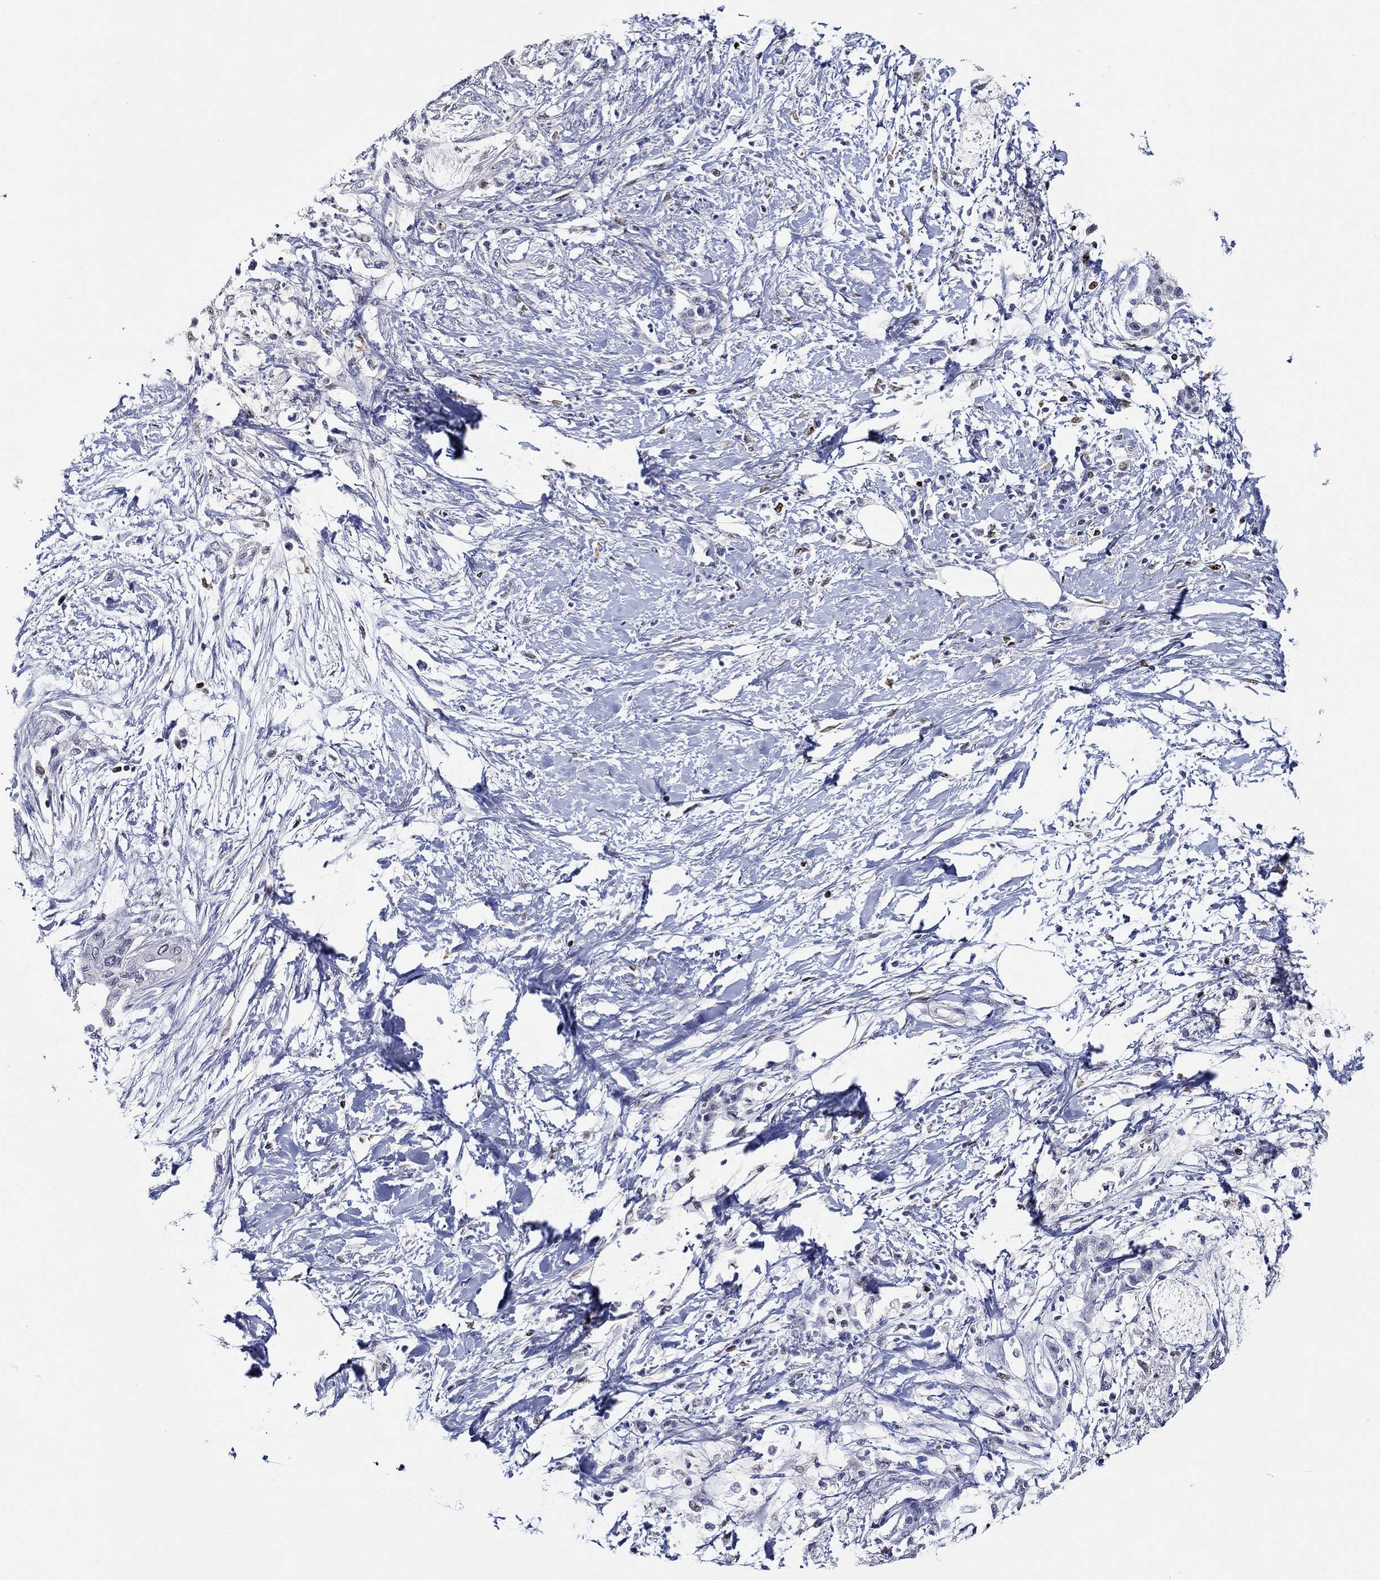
{"staining": {"intensity": "negative", "quantity": "none", "location": "none"}, "tissue": "pancreatic cancer", "cell_type": "Tumor cells", "image_type": "cancer", "snomed": [{"axis": "morphology", "description": "Normal tissue, NOS"}, {"axis": "morphology", "description": "Adenocarcinoma, NOS"}, {"axis": "topography", "description": "Pancreas"}, {"axis": "topography", "description": "Duodenum"}], "caption": "The histopathology image displays no significant expression in tumor cells of pancreatic adenocarcinoma.", "gene": "GATA2", "patient": {"sex": "female", "age": 60}}